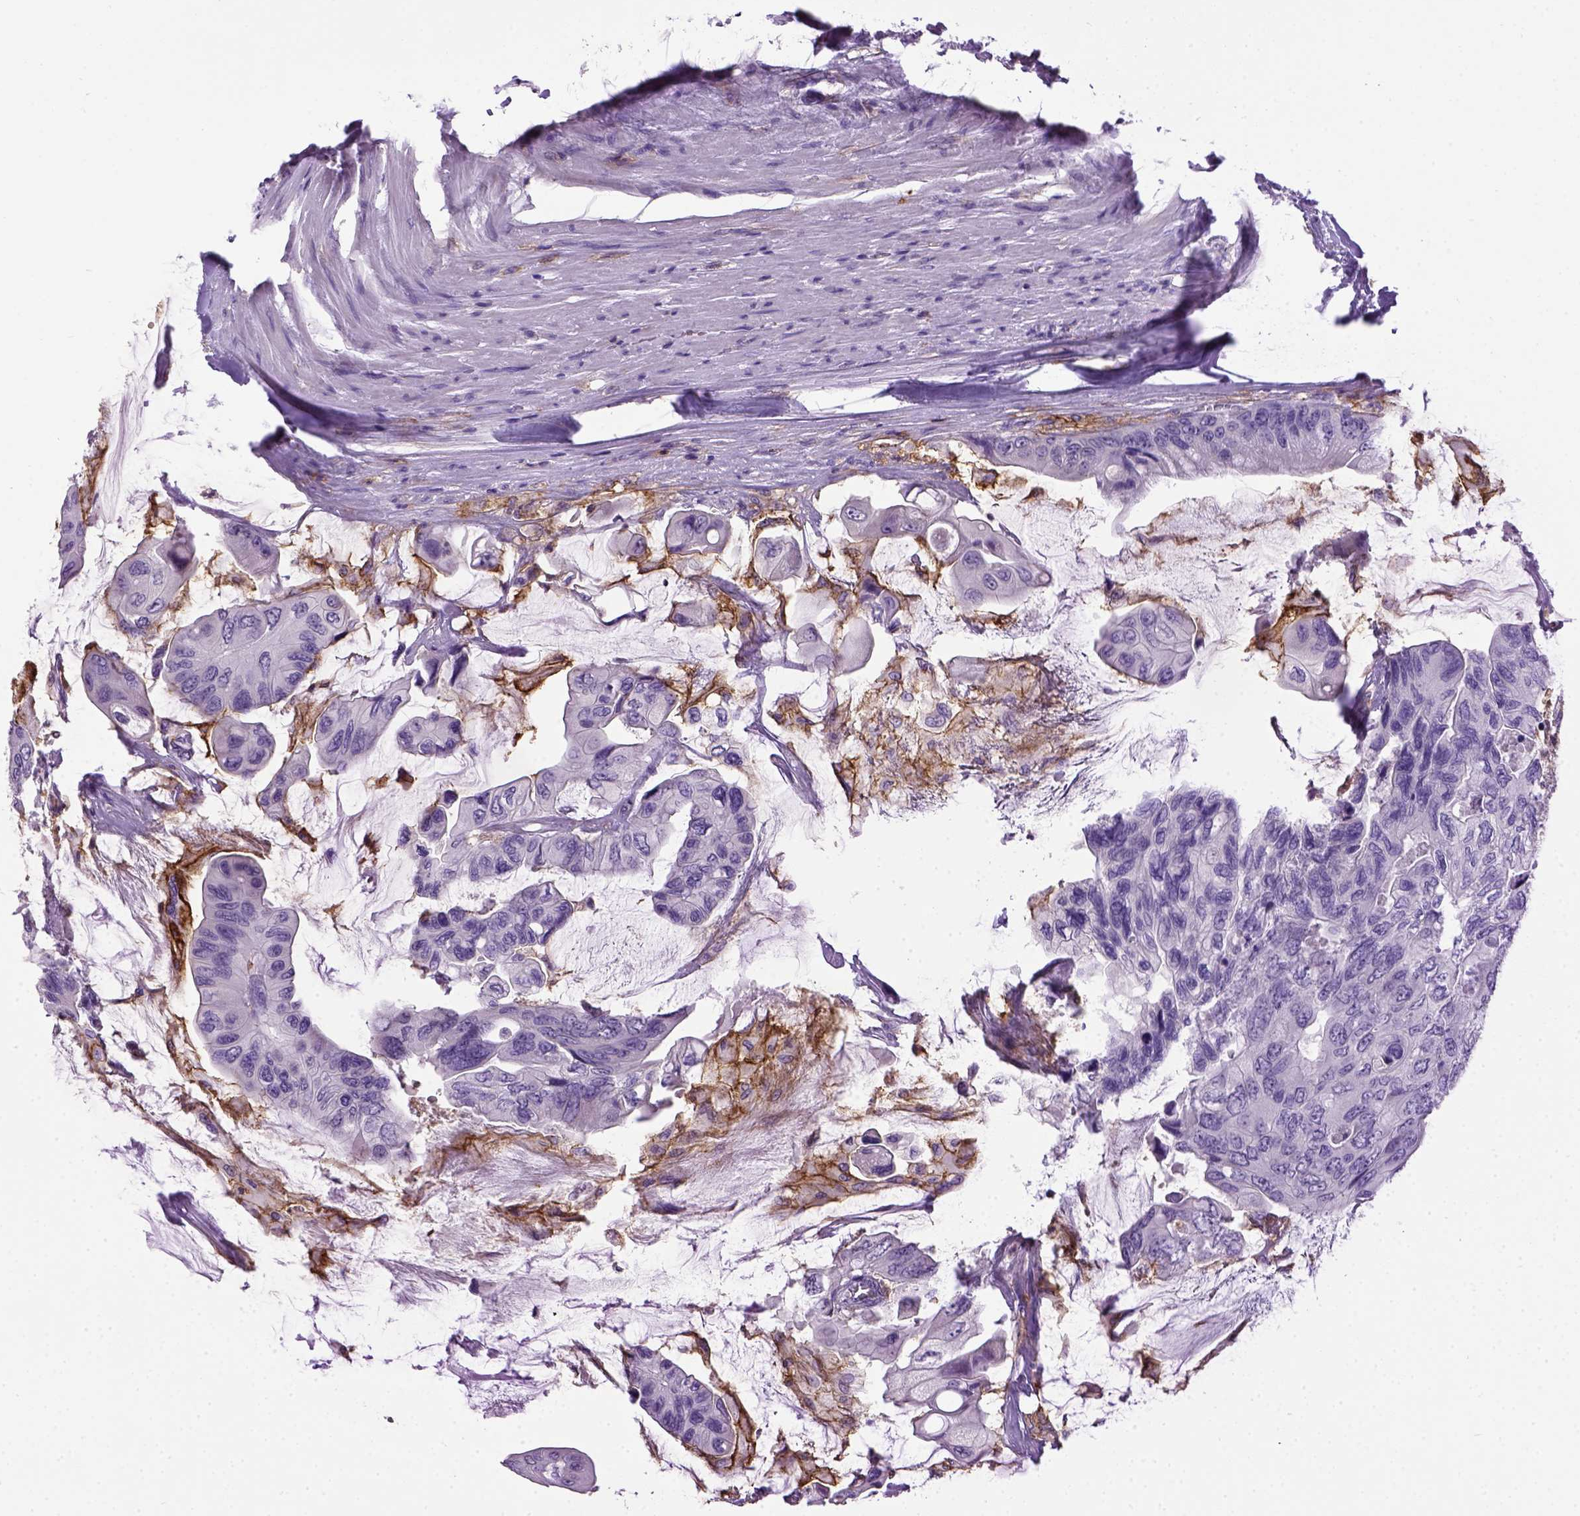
{"staining": {"intensity": "negative", "quantity": "none", "location": "none"}, "tissue": "colorectal cancer", "cell_type": "Tumor cells", "image_type": "cancer", "snomed": [{"axis": "morphology", "description": "Adenocarcinoma, NOS"}, {"axis": "topography", "description": "Rectum"}], "caption": "Colorectal cancer (adenocarcinoma) was stained to show a protein in brown. There is no significant positivity in tumor cells. (Stains: DAB immunohistochemistry with hematoxylin counter stain, Microscopy: brightfield microscopy at high magnification).", "gene": "ITGAX", "patient": {"sex": "male", "age": 63}}